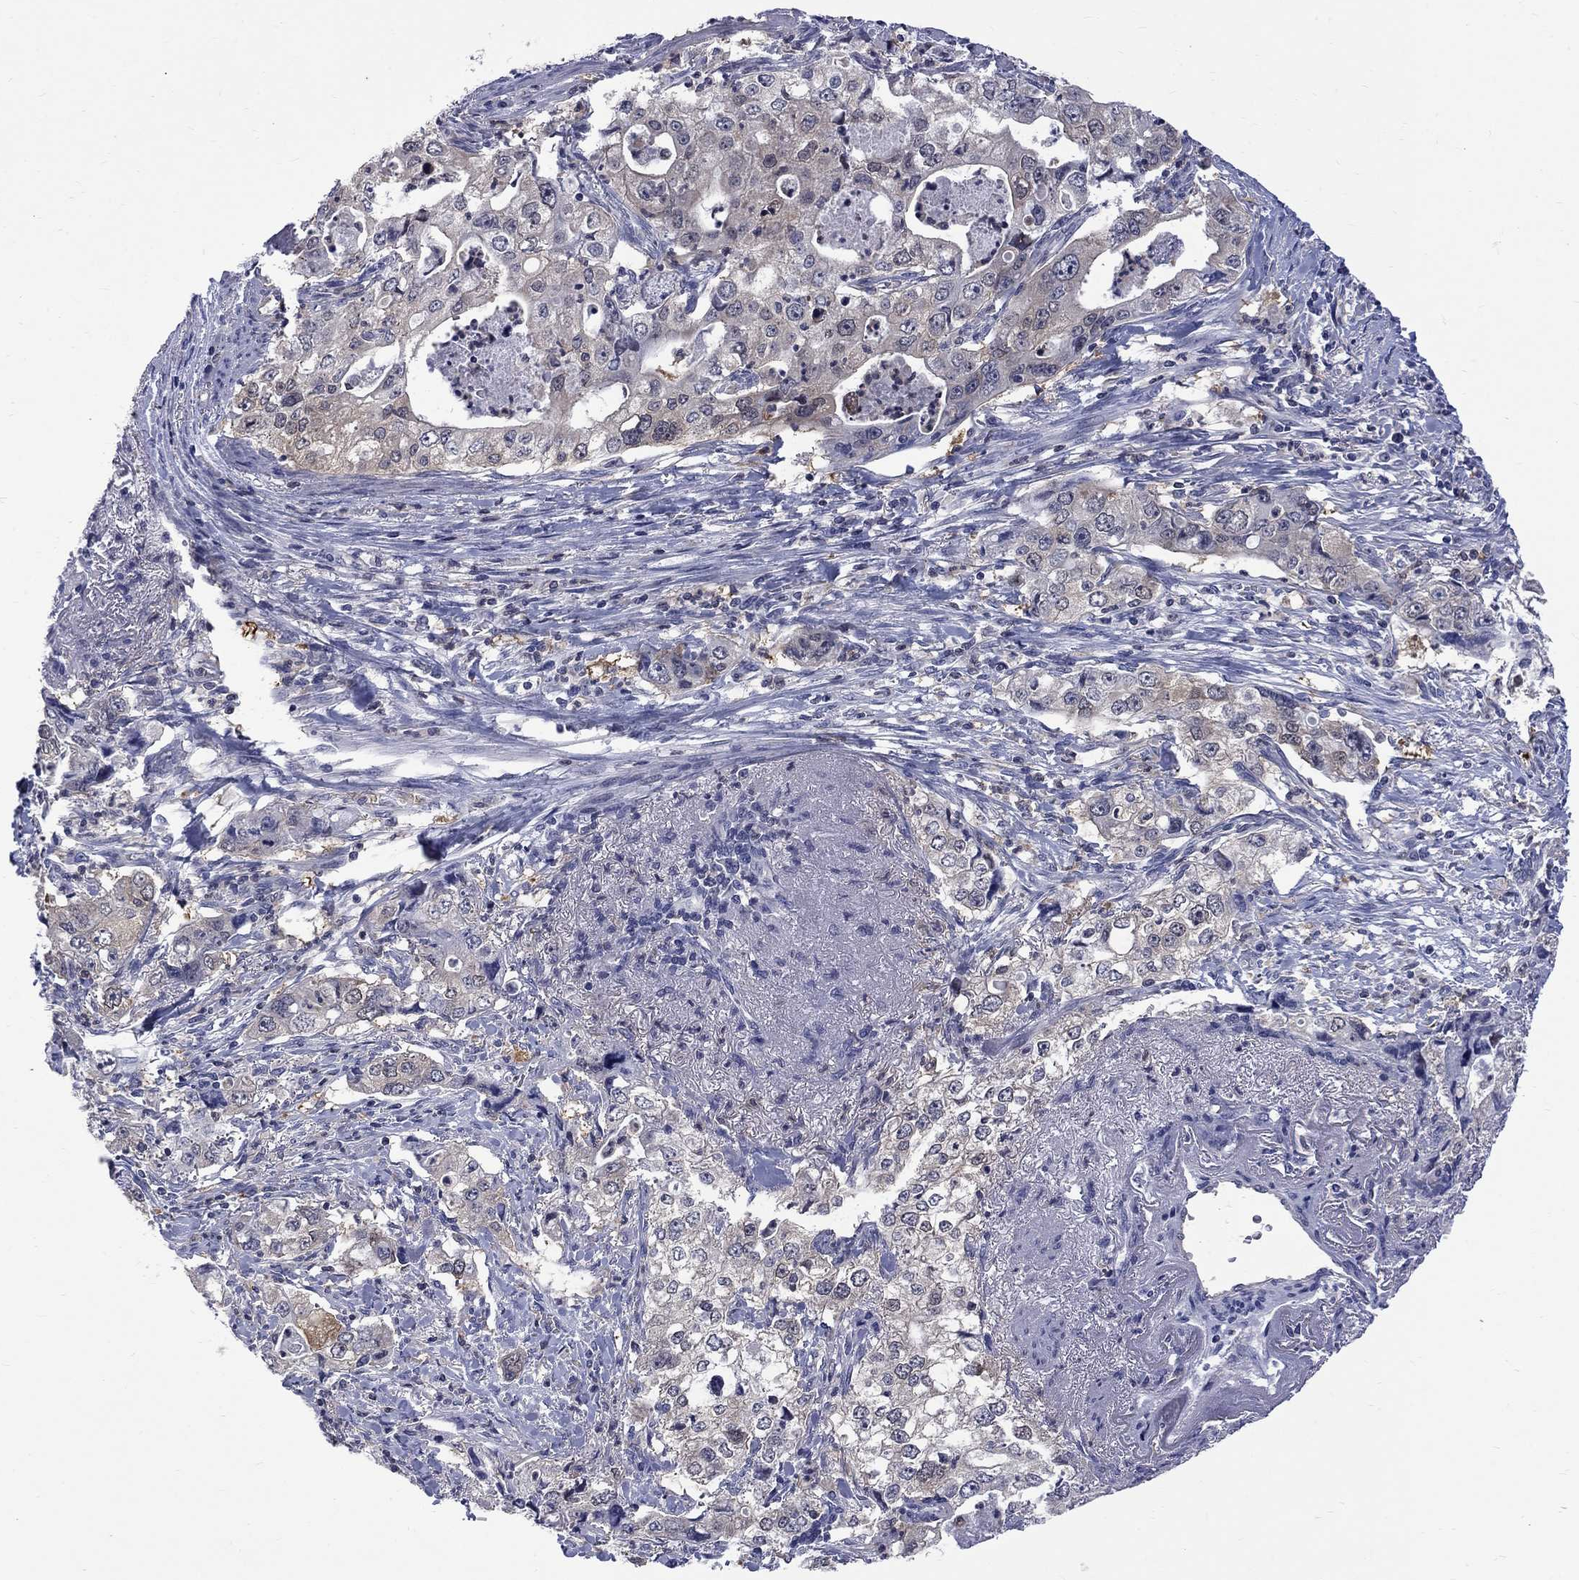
{"staining": {"intensity": "negative", "quantity": "none", "location": "none"}, "tissue": "stomach cancer", "cell_type": "Tumor cells", "image_type": "cancer", "snomed": [{"axis": "morphology", "description": "Adenocarcinoma, NOS"}, {"axis": "topography", "description": "Stomach, upper"}], "caption": "Stomach cancer was stained to show a protein in brown. There is no significant staining in tumor cells. Nuclei are stained in blue.", "gene": "HKDC1", "patient": {"sex": "male", "age": 75}}